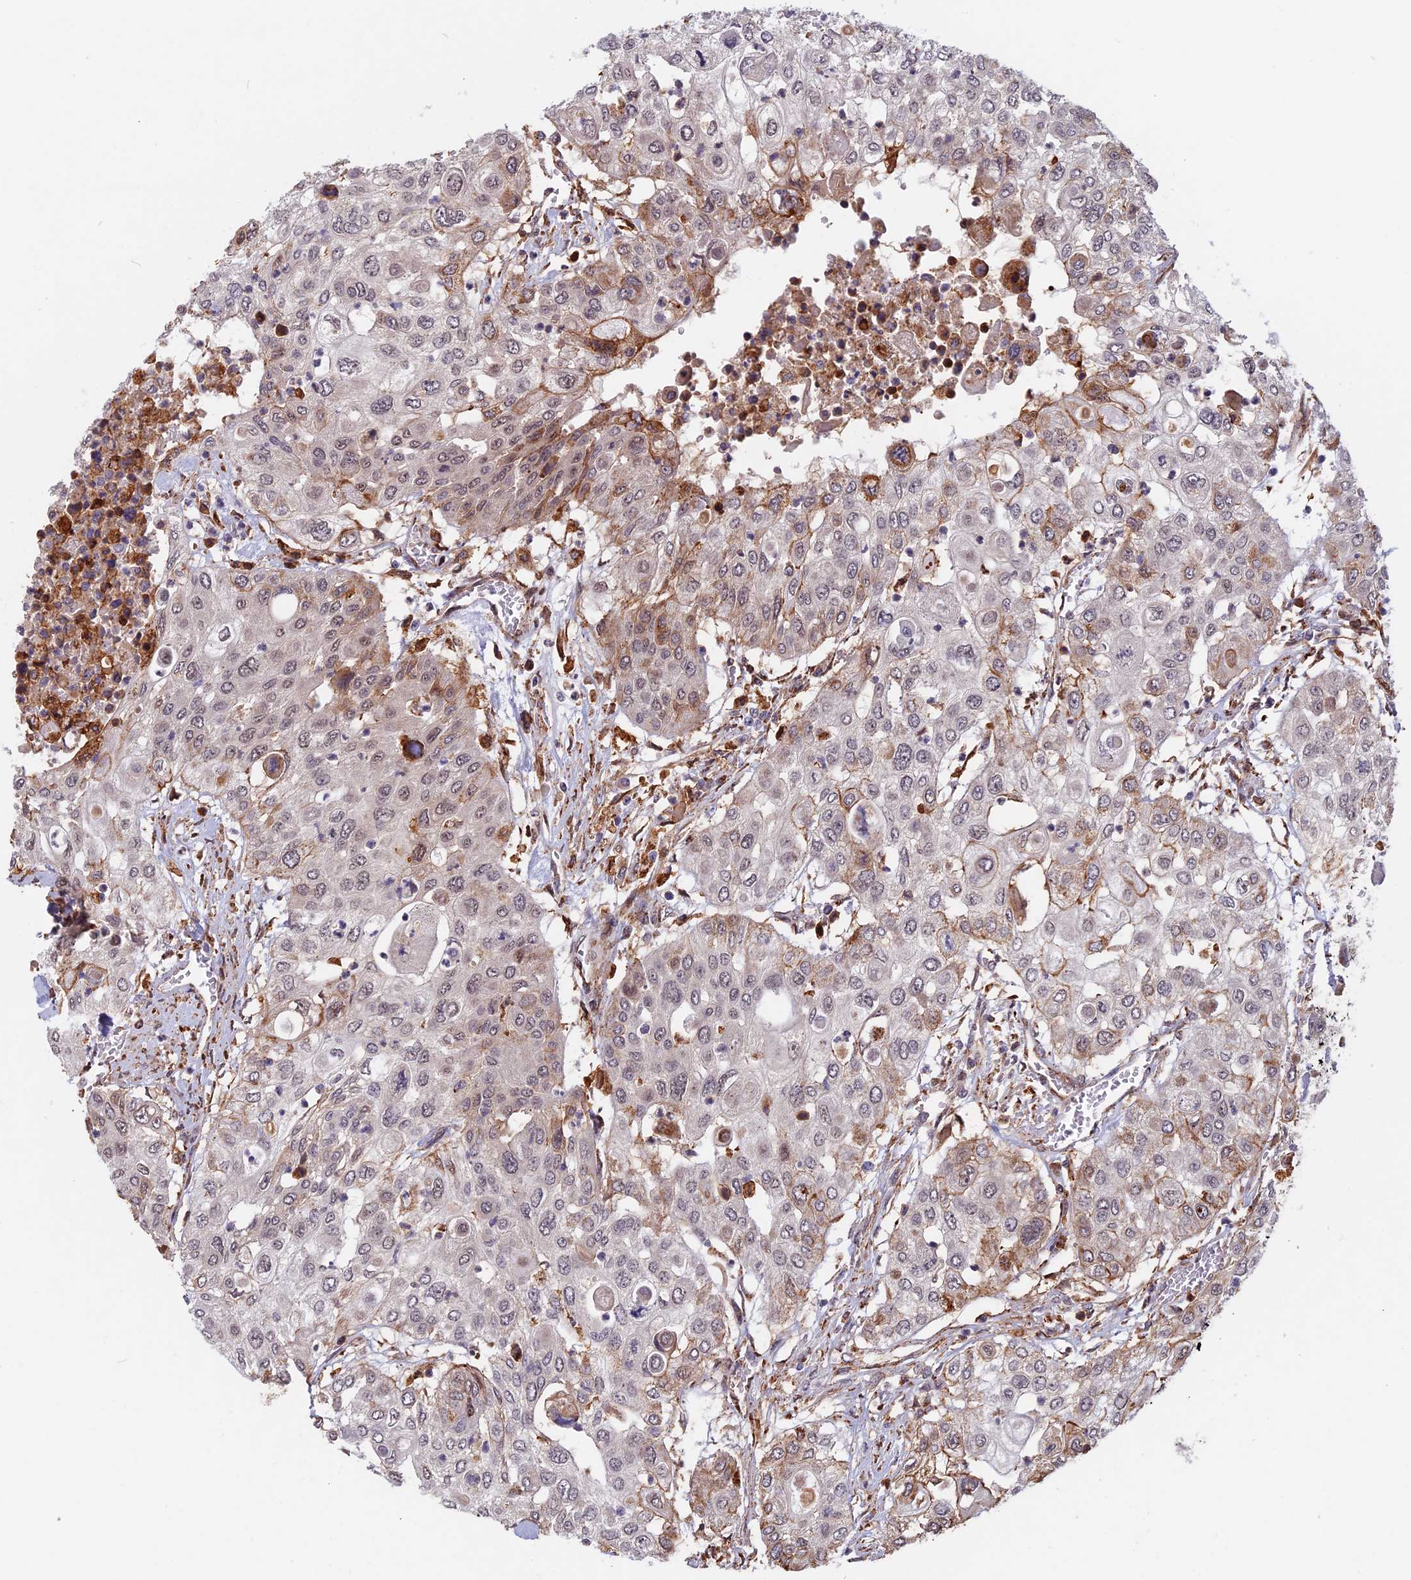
{"staining": {"intensity": "moderate", "quantity": "<25%", "location": "cytoplasmic/membranous"}, "tissue": "urothelial cancer", "cell_type": "Tumor cells", "image_type": "cancer", "snomed": [{"axis": "morphology", "description": "Urothelial carcinoma, High grade"}, {"axis": "topography", "description": "Urinary bladder"}], "caption": "This is a micrograph of IHC staining of urothelial cancer, which shows moderate staining in the cytoplasmic/membranous of tumor cells.", "gene": "SPG11", "patient": {"sex": "female", "age": 79}}